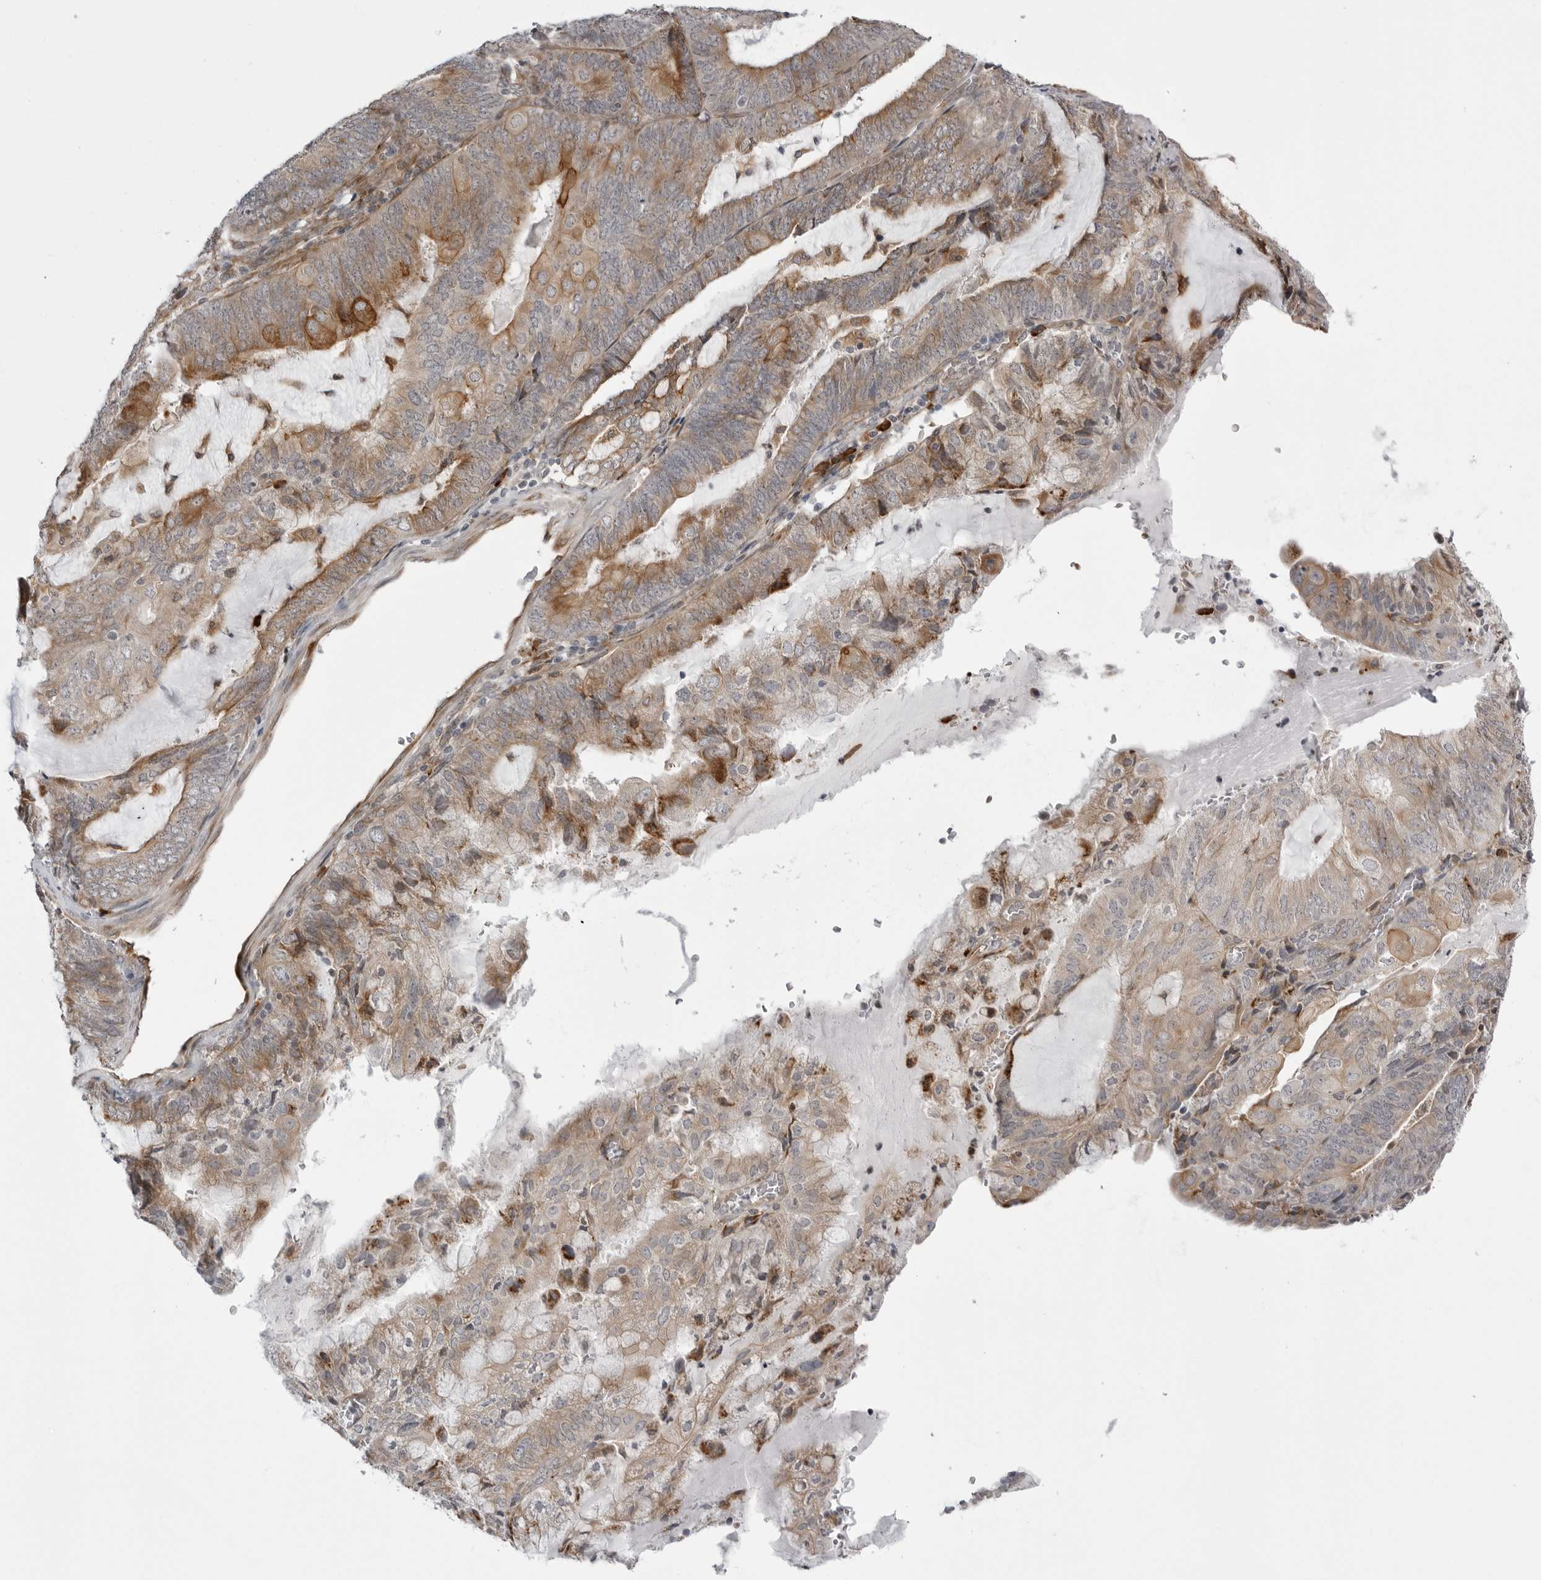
{"staining": {"intensity": "moderate", "quantity": ">75%", "location": "cytoplasmic/membranous"}, "tissue": "endometrial cancer", "cell_type": "Tumor cells", "image_type": "cancer", "snomed": [{"axis": "morphology", "description": "Adenocarcinoma, NOS"}, {"axis": "topography", "description": "Endometrium"}], "caption": "Protein staining of endometrial adenocarcinoma tissue shows moderate cytoplasmic/membranous expression in approximately >75% of tumor cells.", "gene": "ARL5A", "patient": {"sex": "female", "age": 81}}